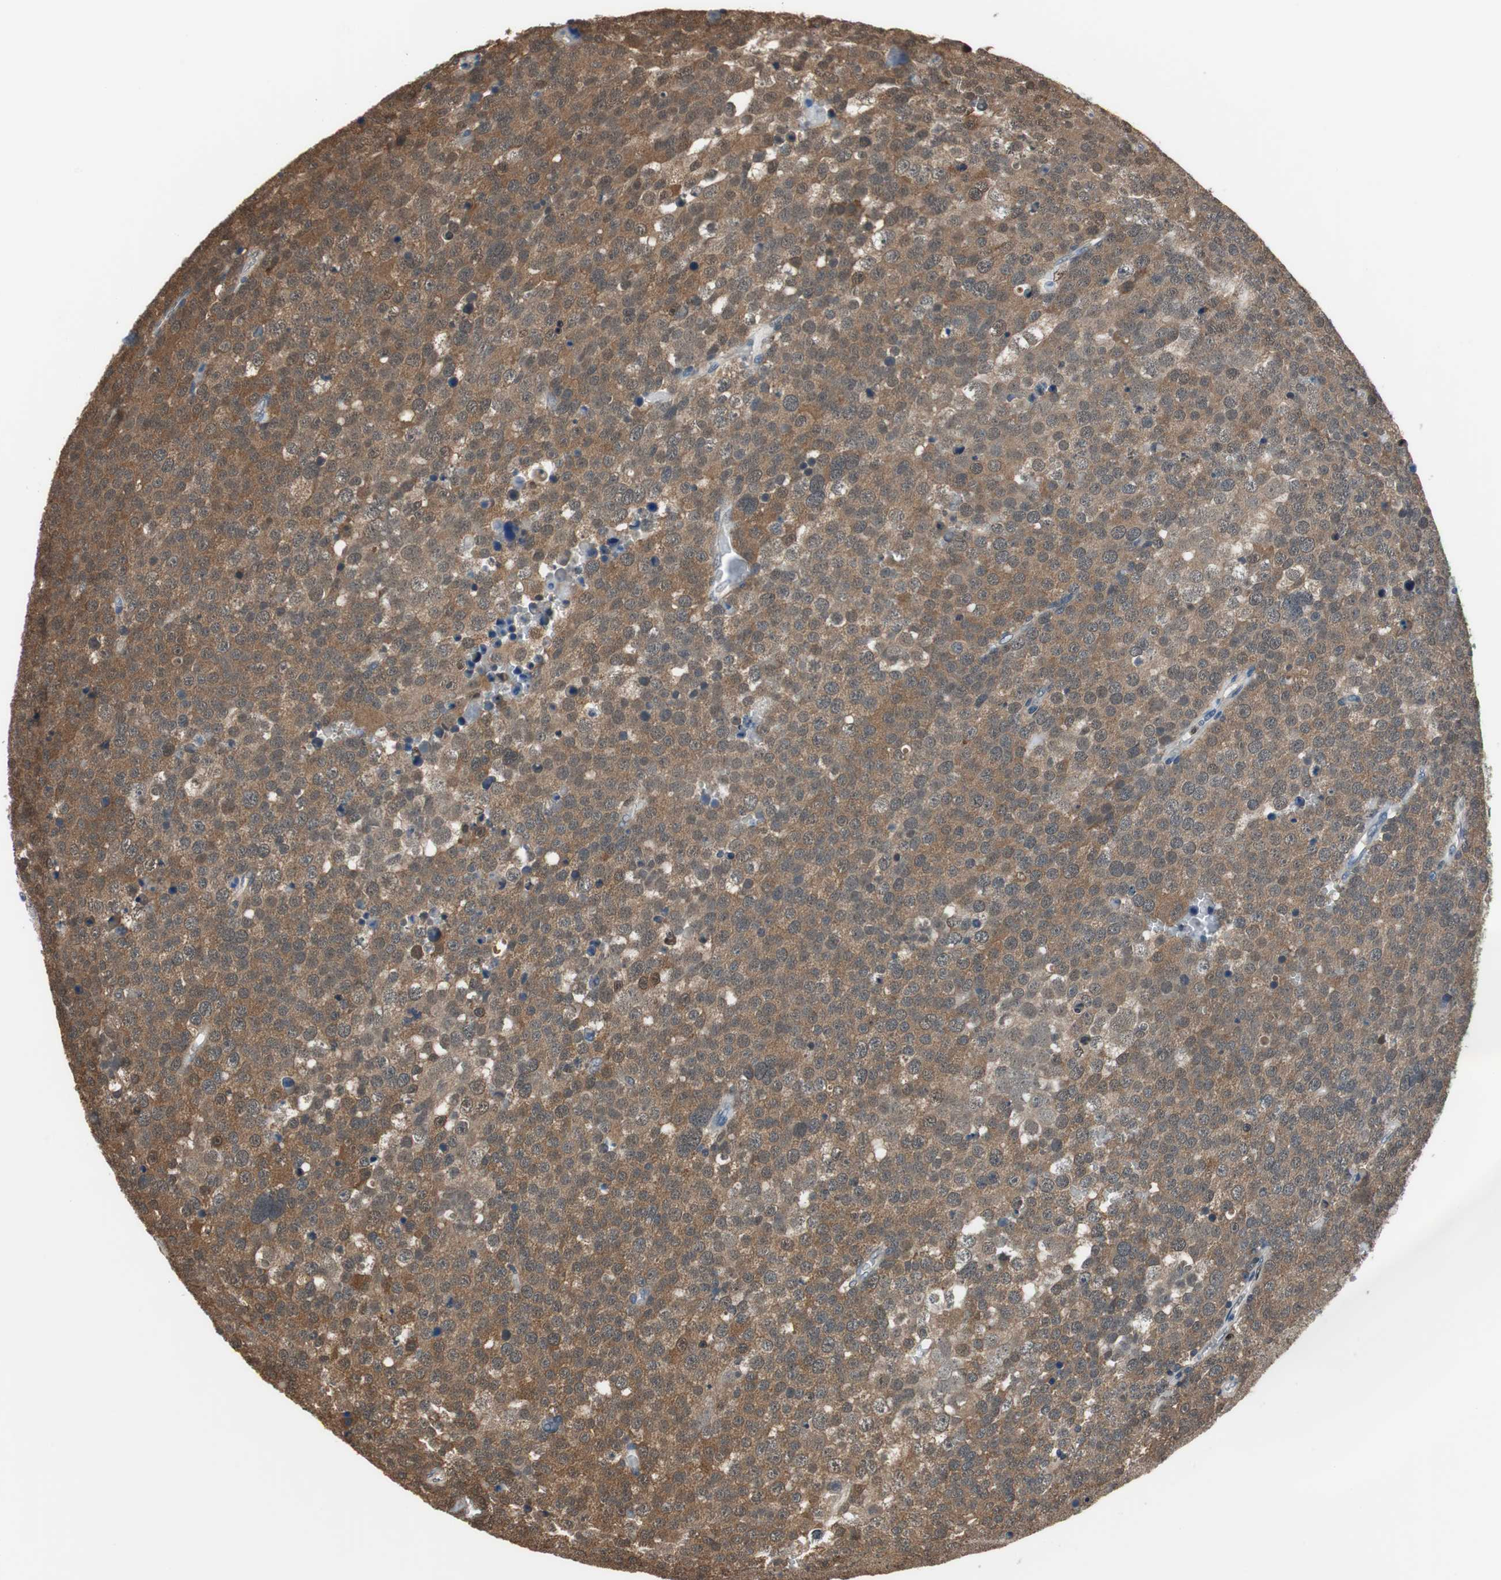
{"staining": {"intensity": "moderate", "quantity": ">75%", "location": "cytoplasmic/membranous"}, "tissue": "testis cancer", "cell_type": "Tumor cells", "image_type": "cancer", "snomed": [{"axis": "morphology", "description": "Seminoma, NOS"}, {"axis": "topography", "description": "Testis"}], "caption": "A medium amount of moderate cytoplasmic/membranous staining is identified in about >75% of tumor cells in testis seminoma tissue. (DAB (3,3'-diaminobenzidine) = brown stain, brightfield microscopy at high magnification).", "gene": "MAFB", "patient": {"sex": "male", "age": 71}}